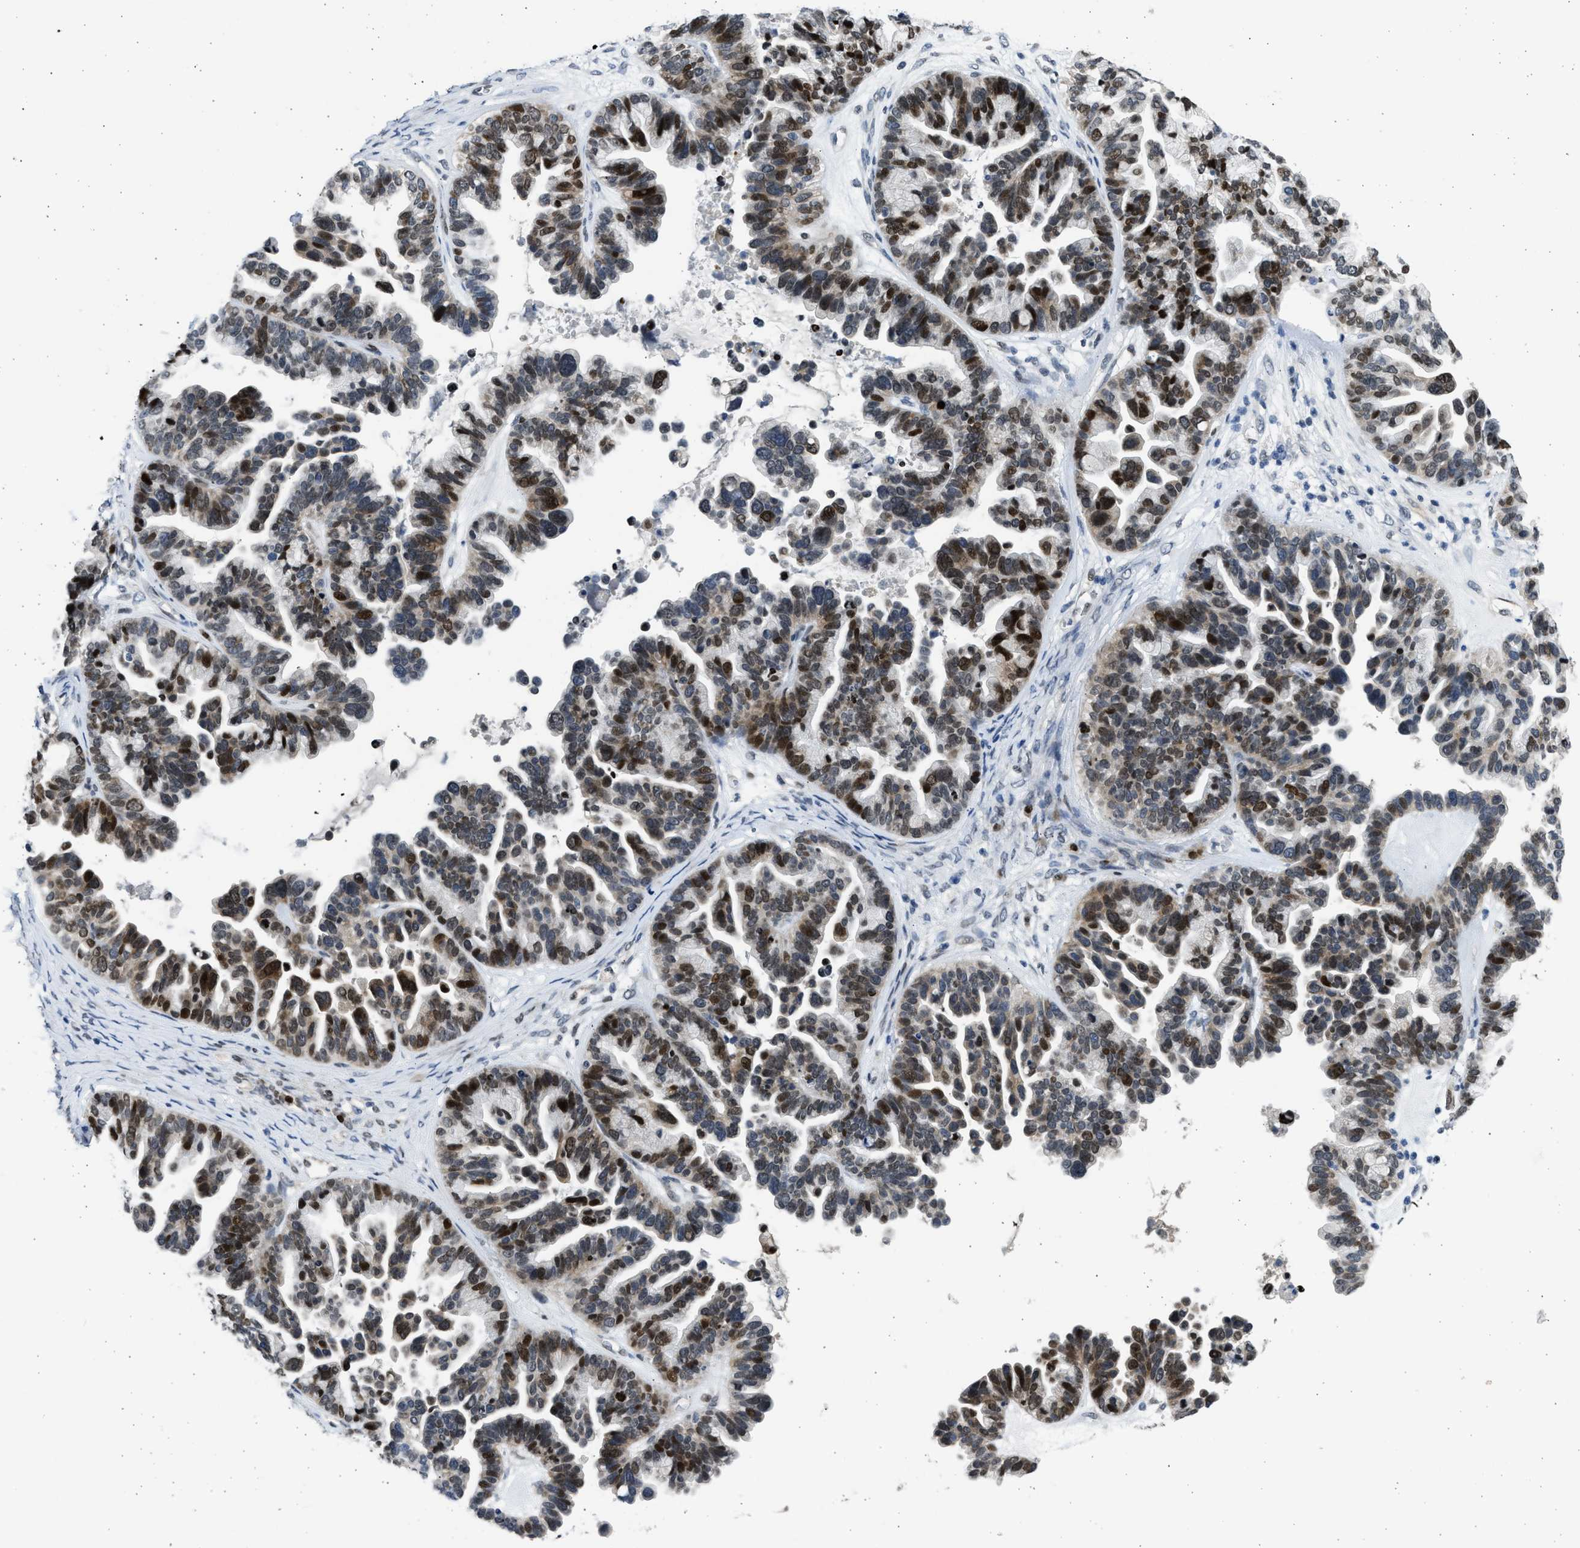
{"staining": {"intensity": "strong", "quantity": "25%-75%", "location": "nuclear"}, "tissue": "ovarian cancer", "cell_type": "Tumor cells", "image_type": "cancer", "snomed": [{"axis": "morphology", "description": "Cystadenocarcinoma, serous, NOS"}, {"axis": "topography", "description": "Ovary"}], "caption": "This is a micrograph of immunohistochemistry staining of ovarian cancer, which shows strong positivity in the nuclear of tumor cells.", "gene": "HMGN3", "patient": {"sex": "female", "age": 56}}